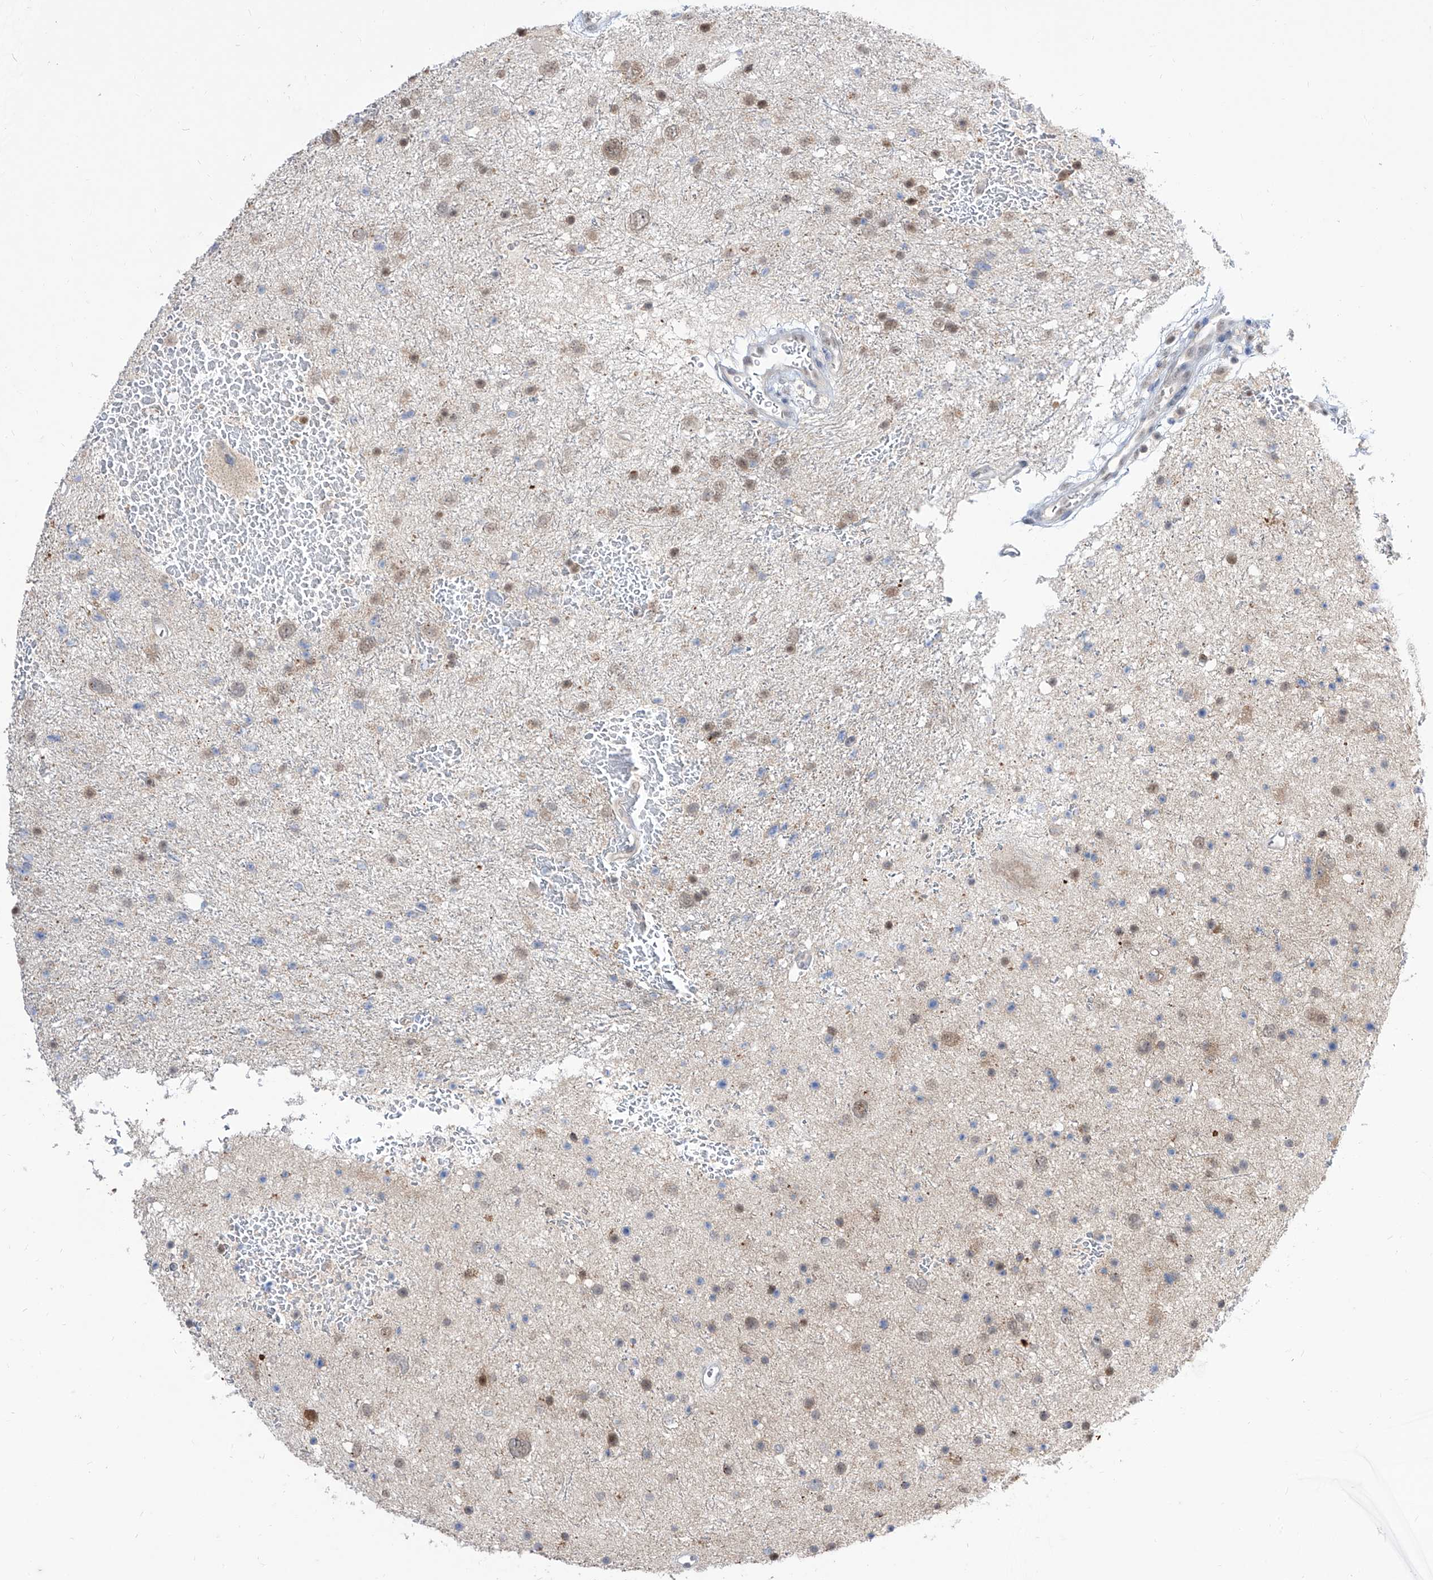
{"staining": {"intensity": "weak", "quantity": "<25%", "location": "cytoplasmic/membranous,nuclear"}, "tissue": "glioma", "cell_type": "Tumor cells", "image_type": "cancer", "snomed": [{"axis": "morphology", "description": "Glioma, malignant, Low grade"}, {"axis": "topography", "description": "Brain"}], "caption": "IHC image of human malignant glioma (low-grade) stained for a protein (brown), which shows no staining in tumor cells. Nuclei are stained in blue.", "gene": "BROX", "patient": {"sex": "female", "age": 37}}